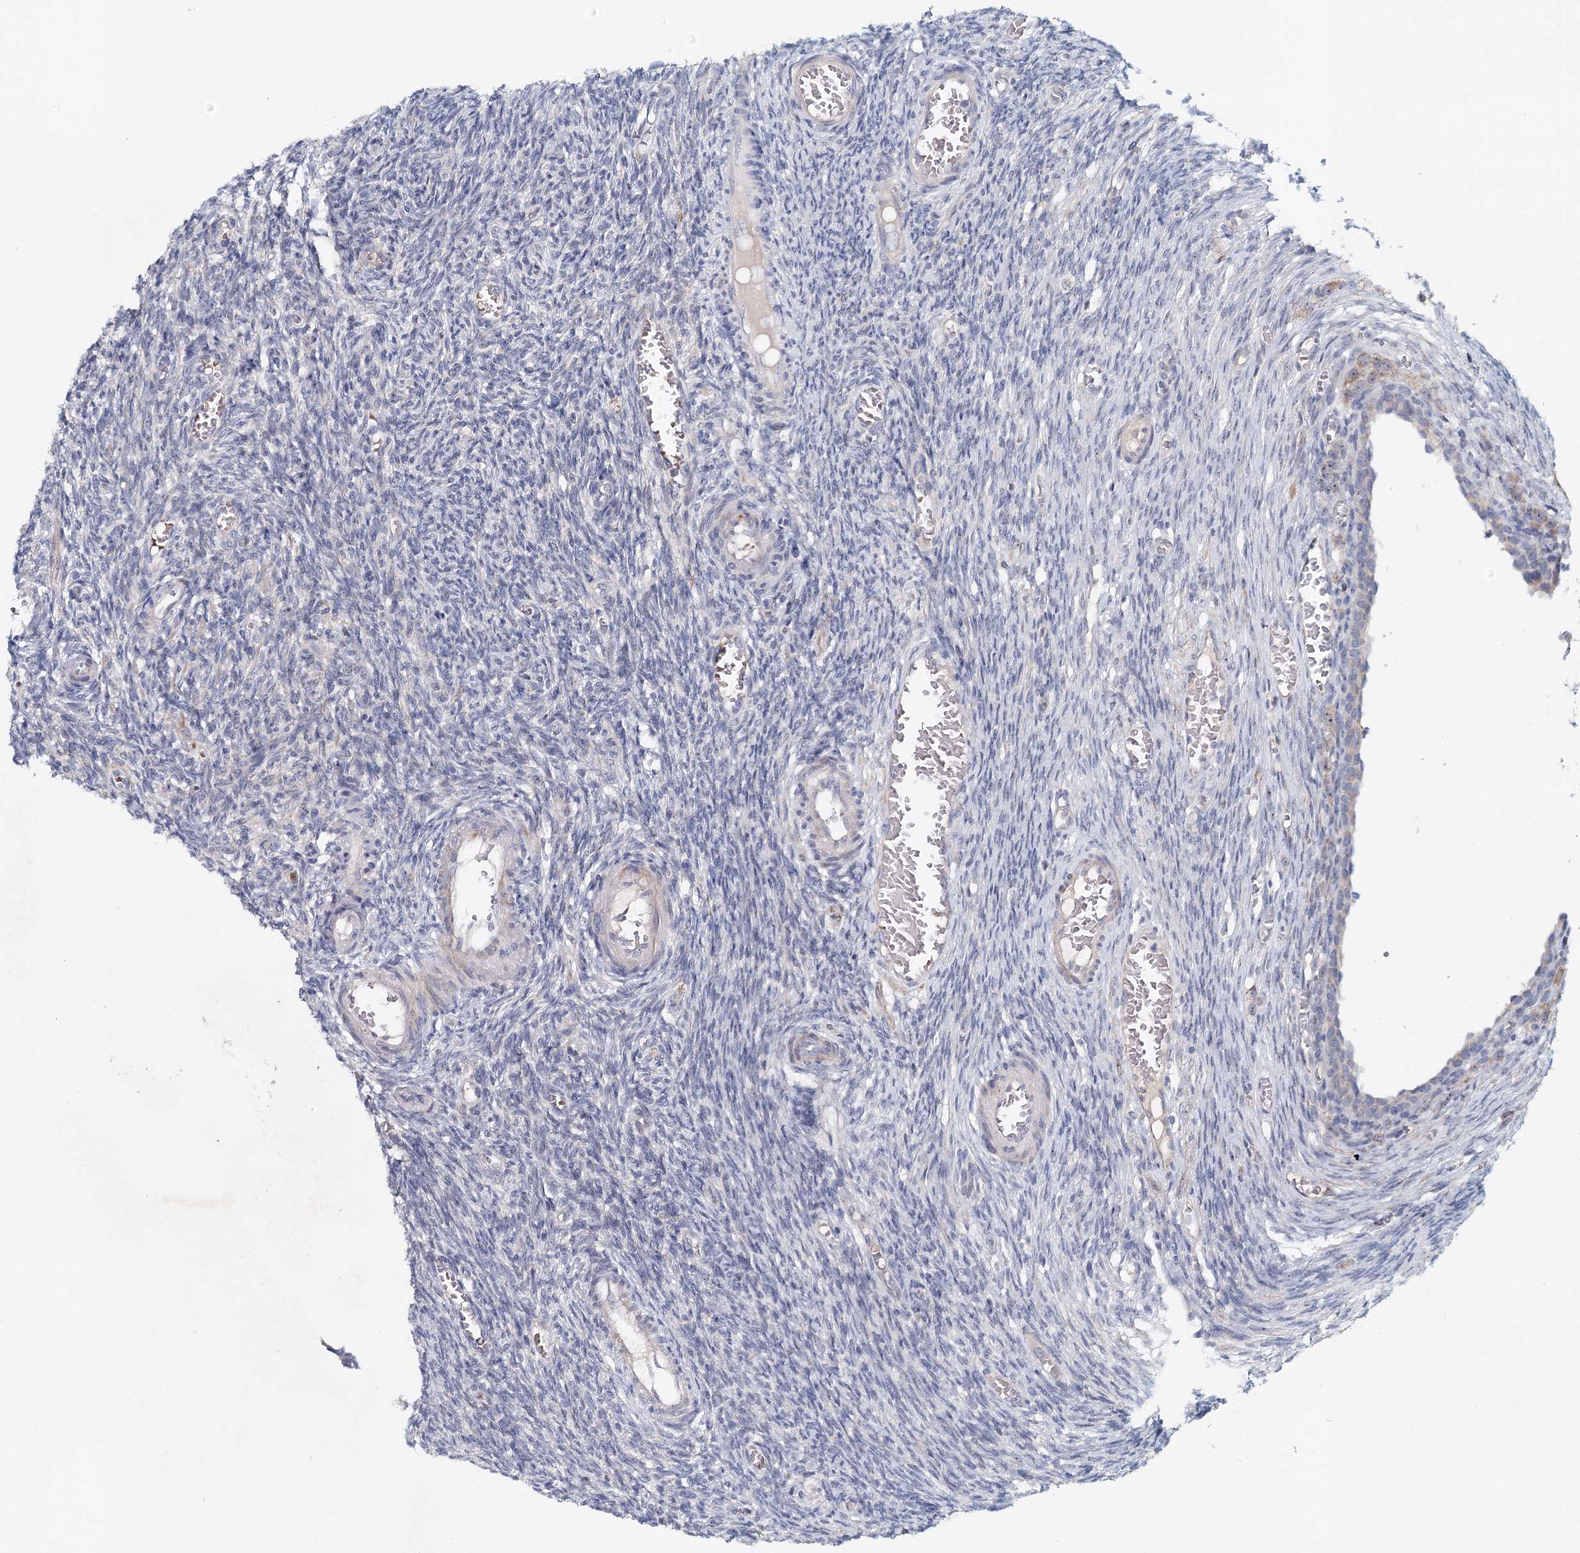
{"staining": {"intensity": "negative", "quantity": "none", "location": "none"}, "tissue": "ovary", "cell_type": "Ovarian stroma cells", "image_type": "normal", "snomed": [{"axis": "morphology", "description": "Normal tissue, NOS"}, {"axis": "topography", "description": "Ovary"}], "caption": "Immunohistochemical staining of normal human ovary displays no significant staining in ovarian stroma cells. (Immunohistochemistry (ihc), brightfield microscopy, high magnification).", "gene": "RBM43", "patient": {"sex": "female", "age": 27}}